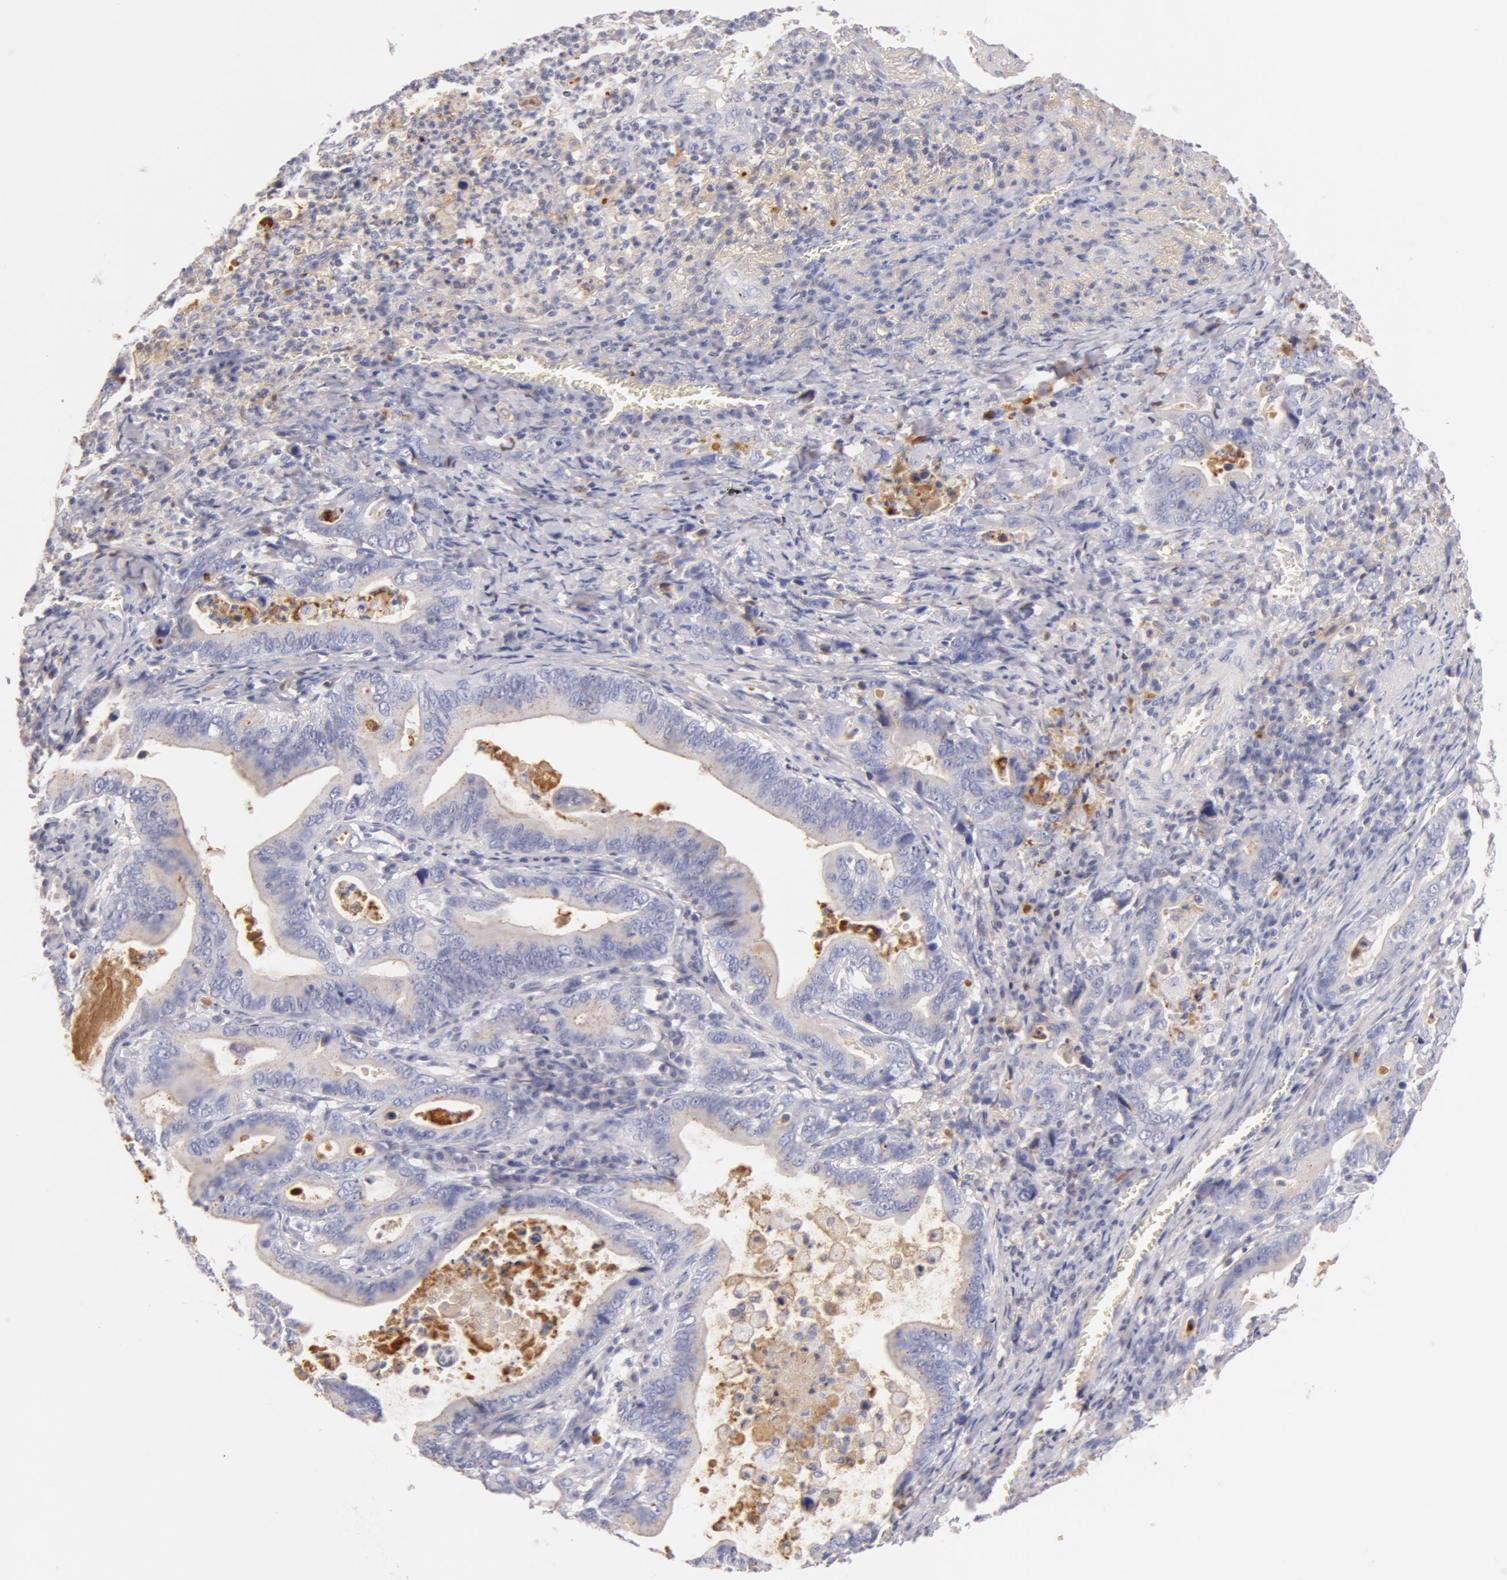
{"staining": {"intensity": "negative", "quantity": "none", "location": "none"}, "tissue": "stomach cancer", "cell_type": "Tumor cells", "image_type": "cancer", "snomed": [{"axis": "morphology", "description": "Adenocarcinoma, NOS"}, {"axis": "topography", "description": "Stomach, upper"}], "caption": "Photomicrograph shows no protein staining in tumor cells of stomach adenocarcinoma tissue.", "gene": "GC", "patient": {"sex": "male", "age": 63}}